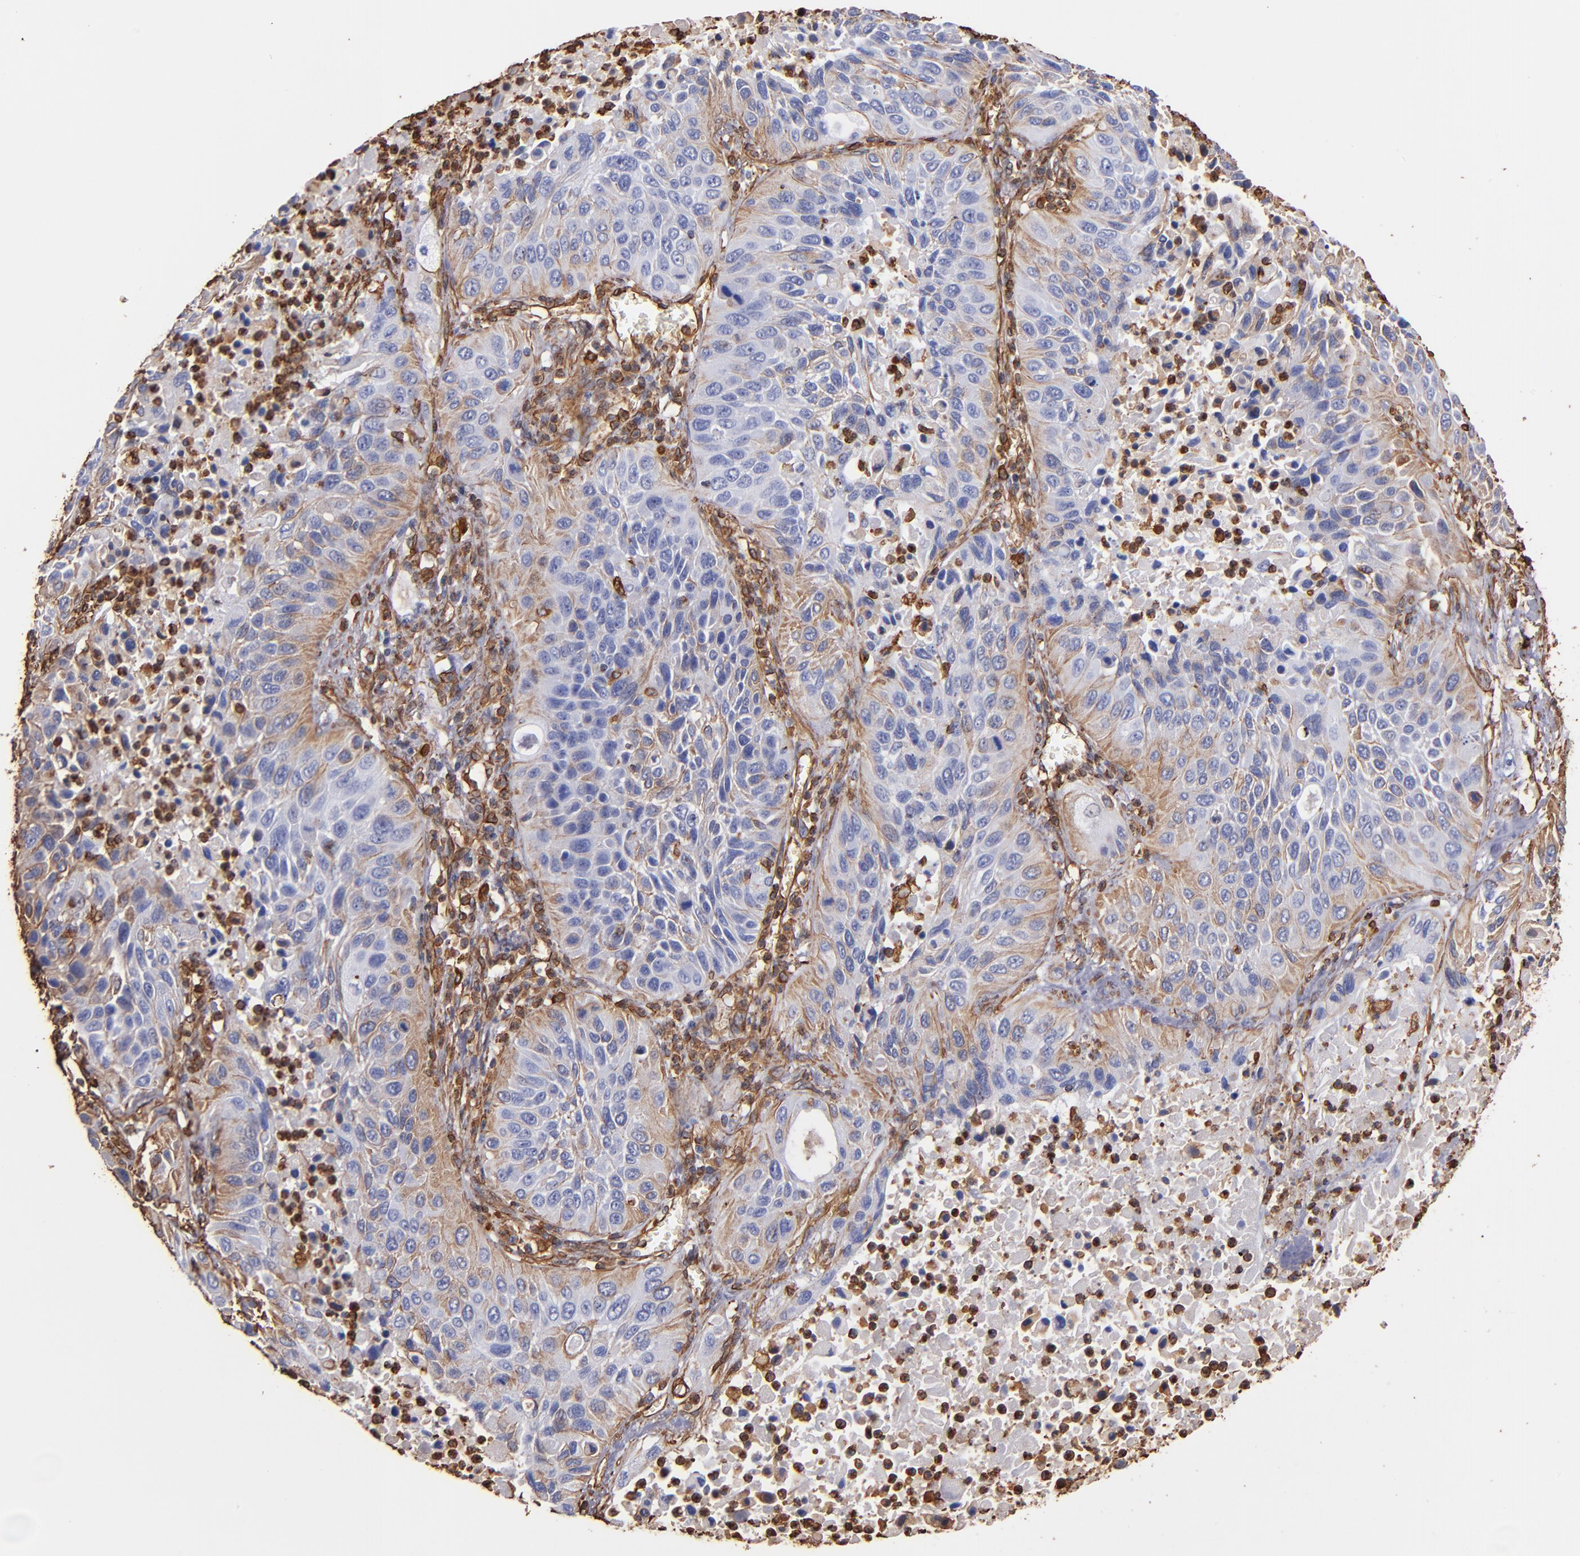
{"staining": {"intensity": "weak", "quantity": "25%-75%", "location": "cytoplasmic/membranous"}, "tissue": "lung cancer", "cell_type": "Tumor cells", "image_type": "cancer", "snomed": [{"axis": "morphology", "description": "Squamous cell carcinoma, NOS"}, {"axis": "topography", "description": "Lung"}], "caption": "Lung cancer (squamous cell carcinoma) stained with a protein marker displays weak staining in tumor cells.", "gene": "VIM", "patient": {"sex": "female", "age": 76}}